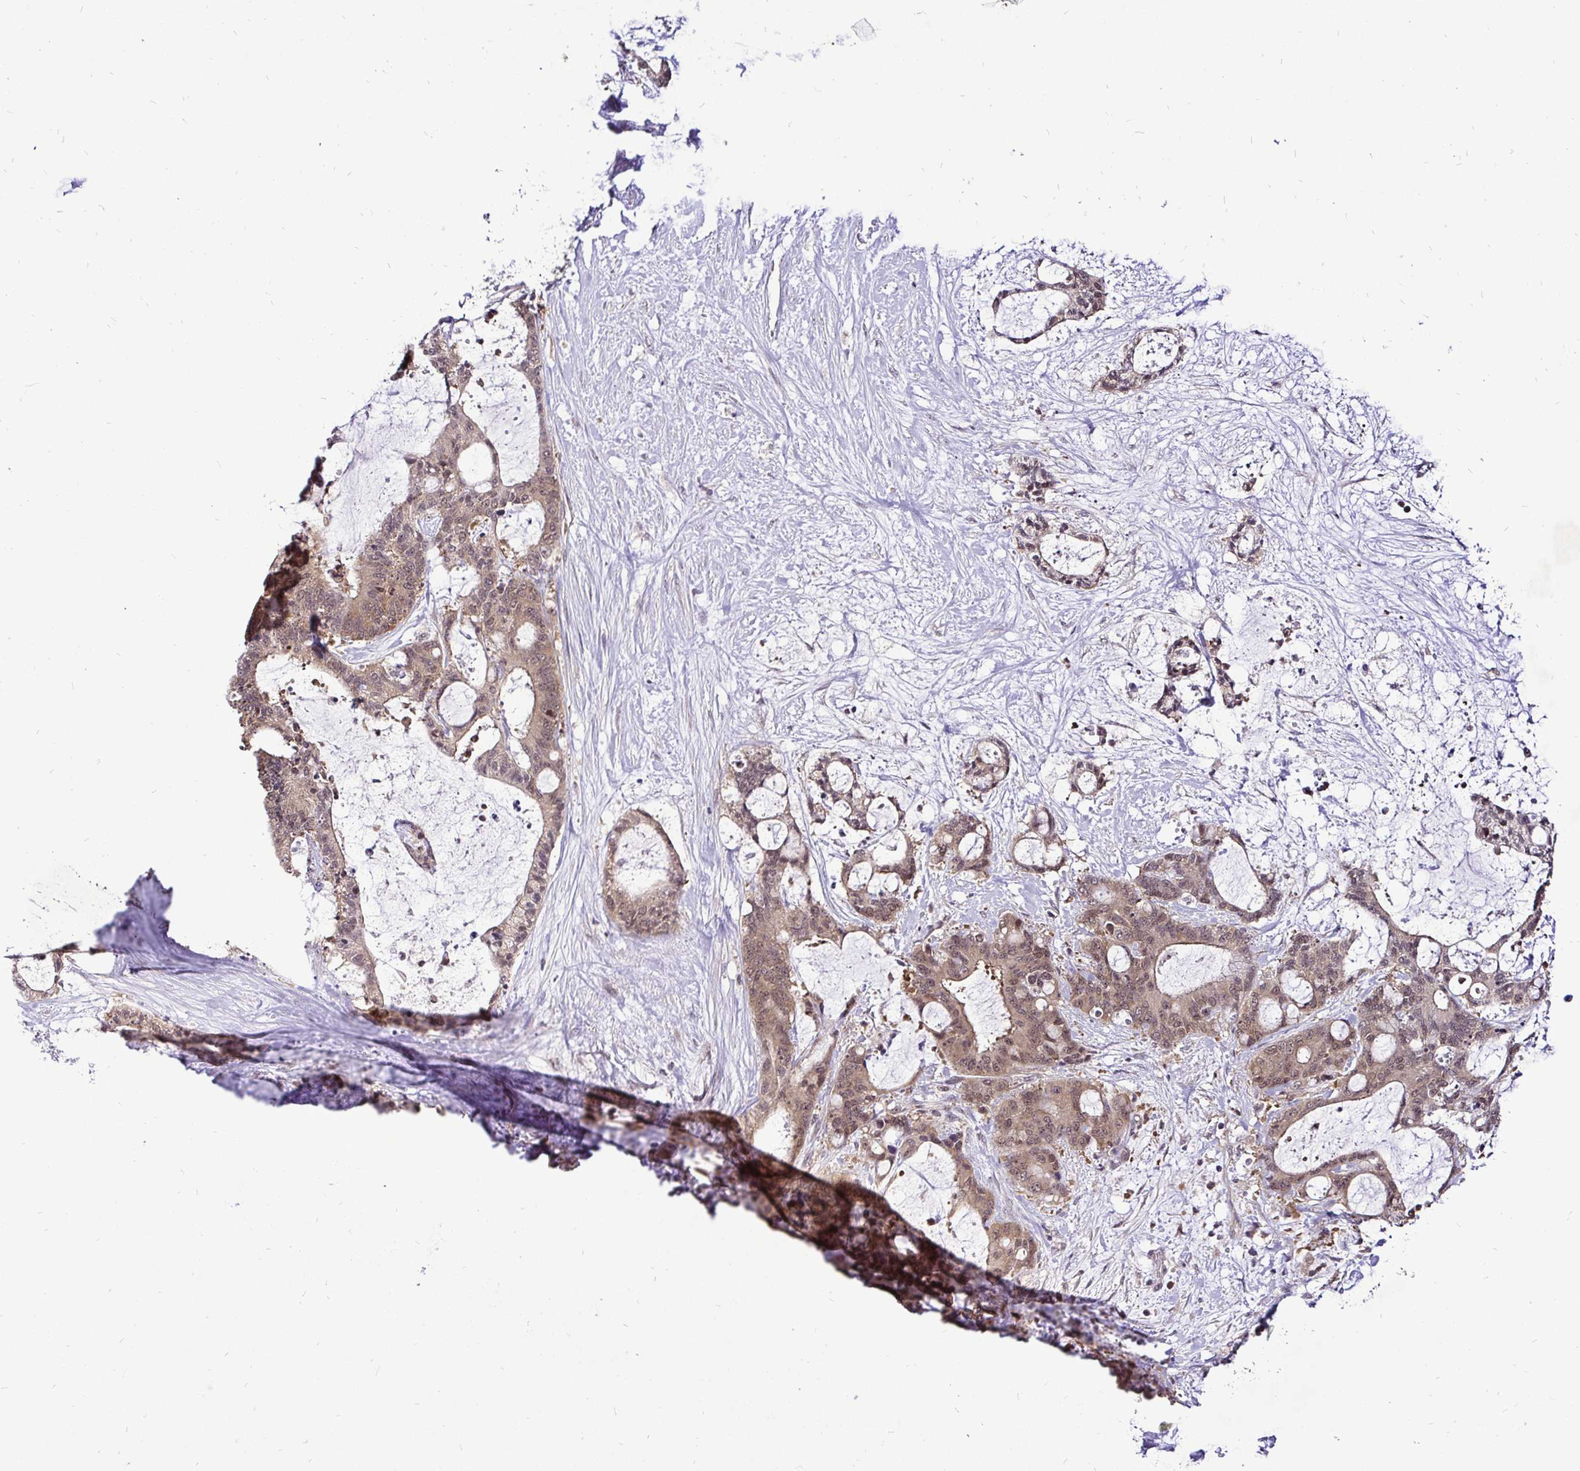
{"staining": {"intensity": "moderate", "quantity": ">75%", "location": "cytoplasmic/membranous,nuclear"}, "tissue": "liver cancer", "cell_type": "Tumor cells", "image_type": "cancer", "snomed": [{"axis": "morphology", "description": "Normal tissue, NOS"}, {"axis": "morphology", "description": "Cholangiocarcinoma"}, {"axis": "topography", "description": "Liver"}, {"axis": "topography", "description": "Peripheral nerve tissue"}], "caption": "A brown stain labels moderate cytoplasmic/membranous and nuclear positivity of a protein in liver cancer (cholangiocarcinoma) tumor cells.", "gene": "UBE2M", "patient": {"sex": "female", "age": 73}}